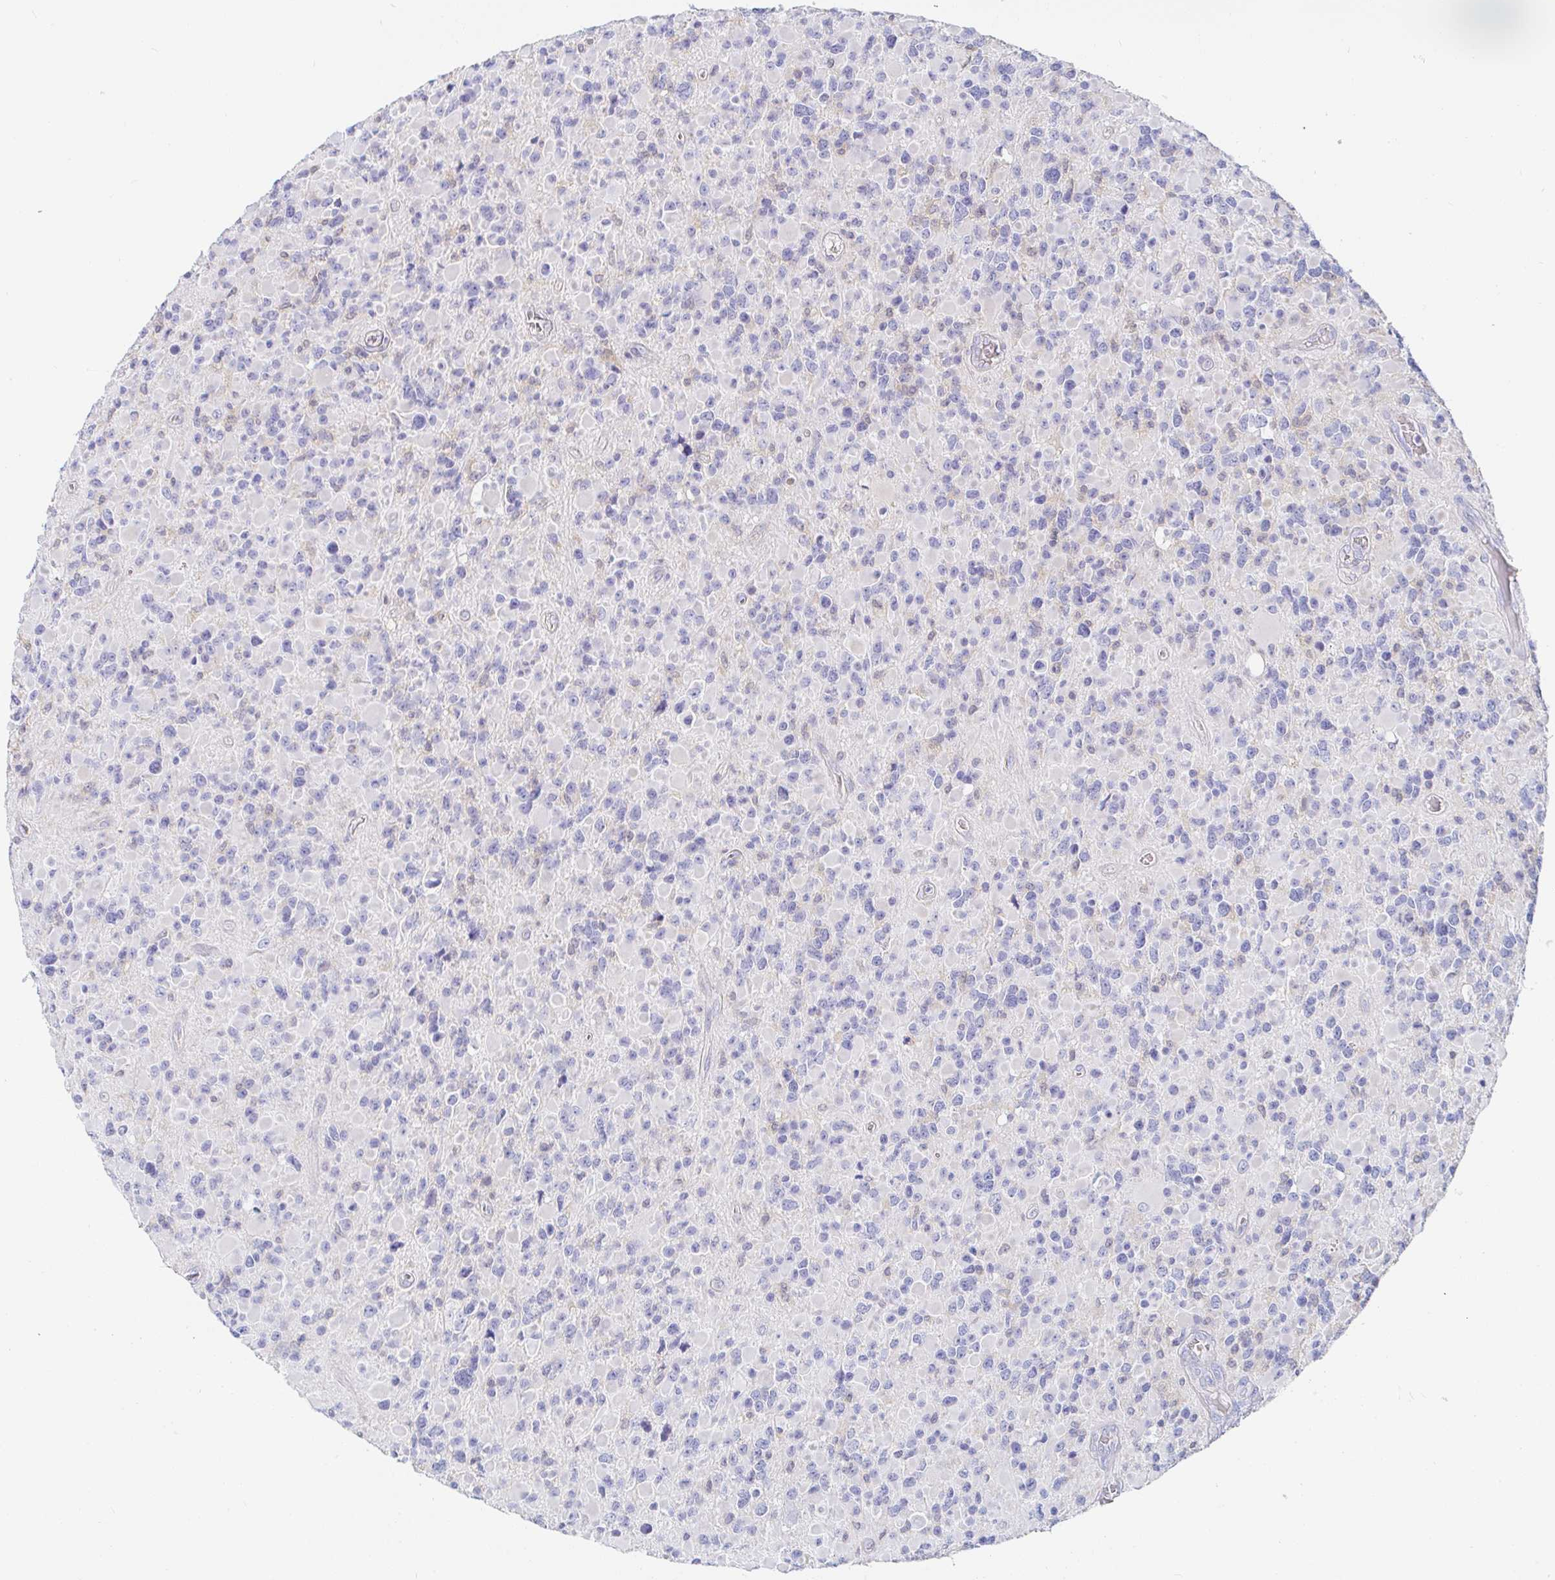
{"staining": {"intensity": "negative", "quantity": "none", "location": "none"}, "tissue": "glioma", "cell_type": "Tumor cells", "image_type": "cancer", "snomed": [{"axis": "morphology", "description": "Glioma, malignant, High grade"}, {"axis": "topography", "description": "Brain"}], "caption": "Glioma stained for a protein using immunohistochemistry demonstrates no positivity tumor cells.", "gene": "PDE6B", "patient": {"sex": "female", "age": 40}}